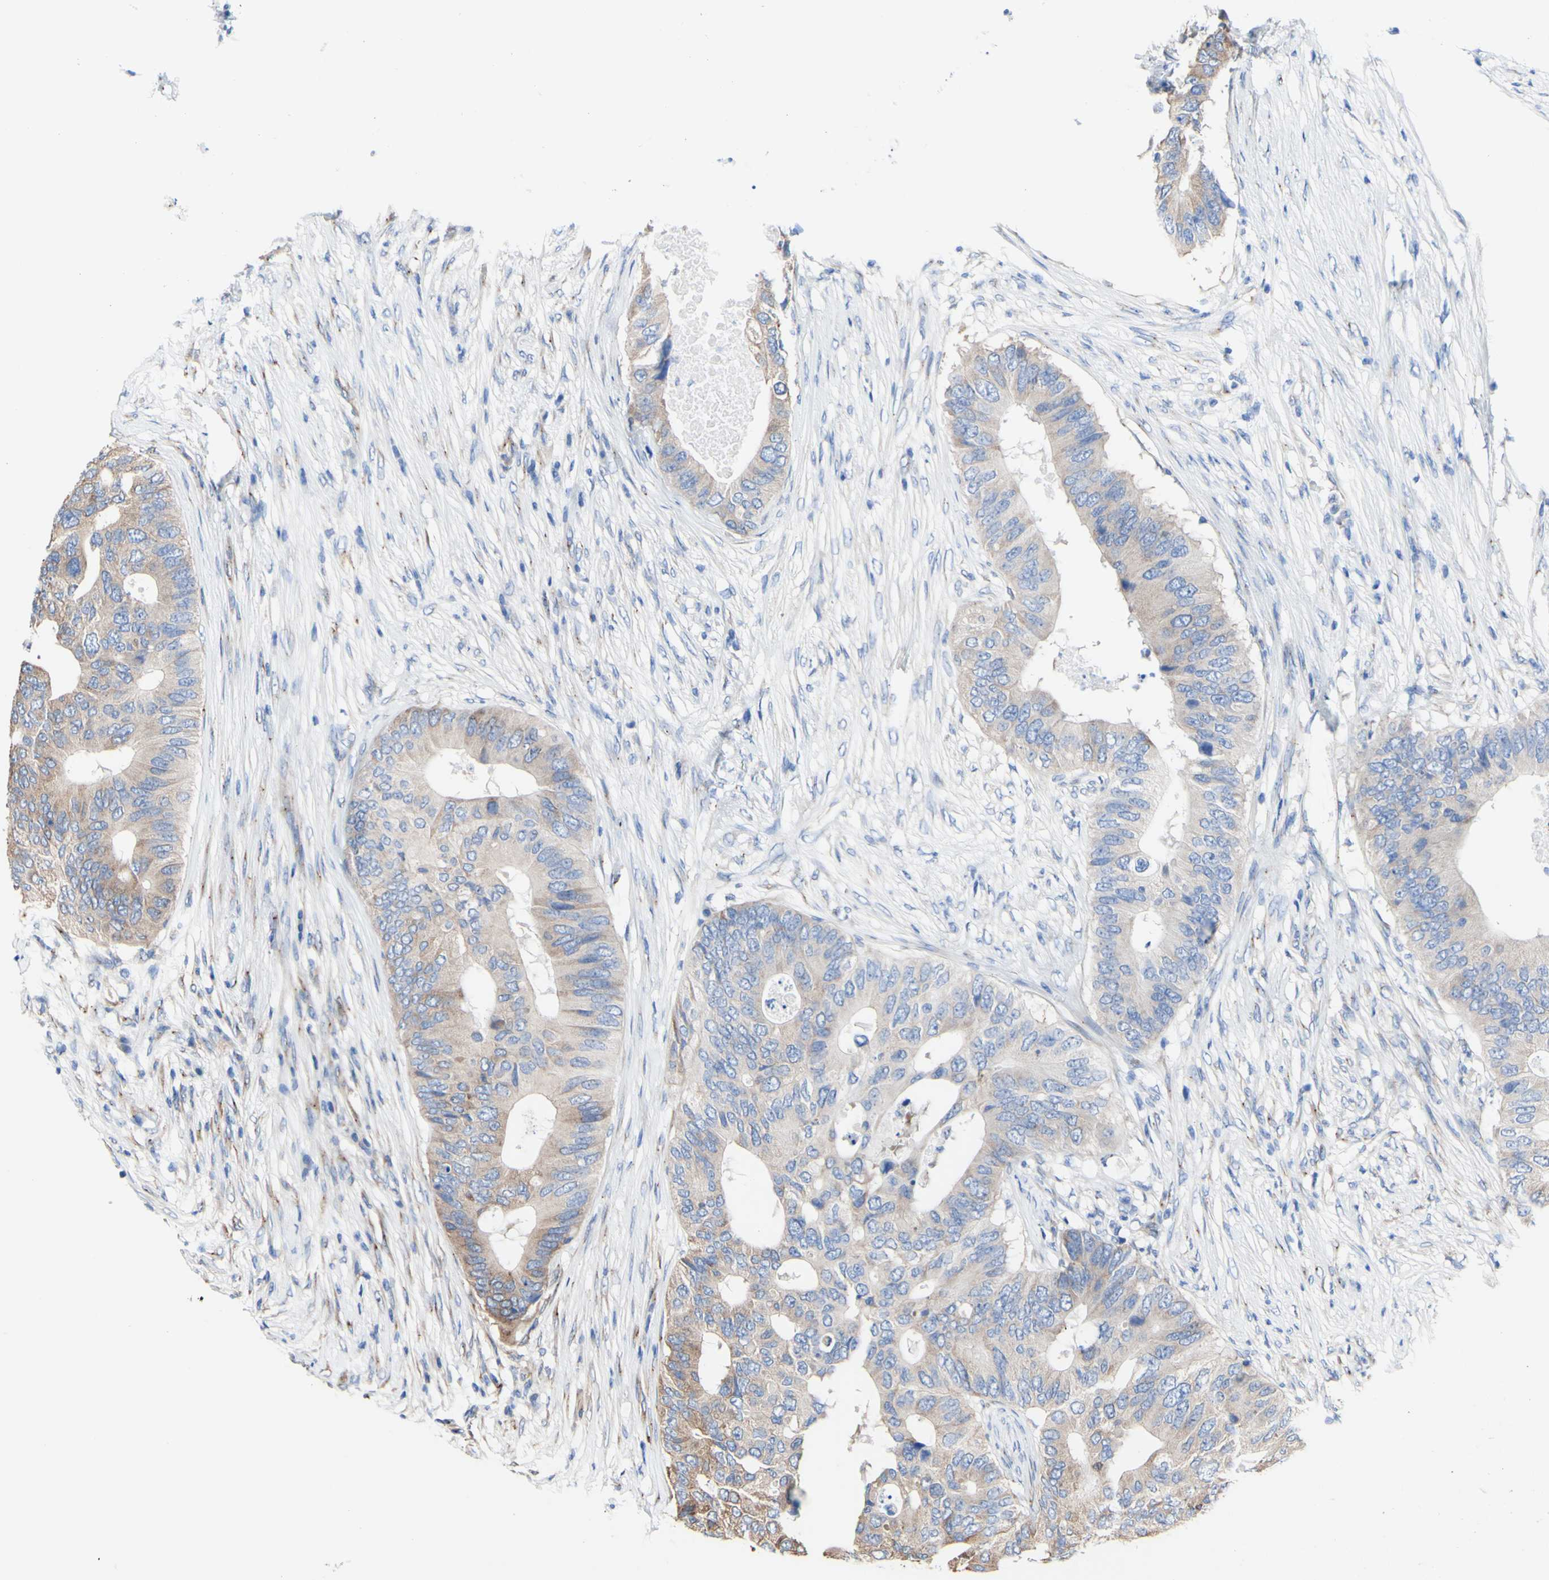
{"staining": {"intensity": "weak", "quantity": ">75%", "location": "cytoplasmic/membranous"}, "tissue": "colorectal cancer", "cell_type": "Tumor cells", "image_type": "cancer", "snomed": [{"axis": "morphology", "description": "Adenocarcinoma, NOS"}, {"axis": "topography", "description": "Colon"}], "caption": "Immunohistochemical staining of colorectal cancer displays low levels of weak cytoplasmic/membranous protein expression in approximately >75% of tumor cells.", "gene": "LRIG3", "patient": {"sex": "male", "age": 71}}